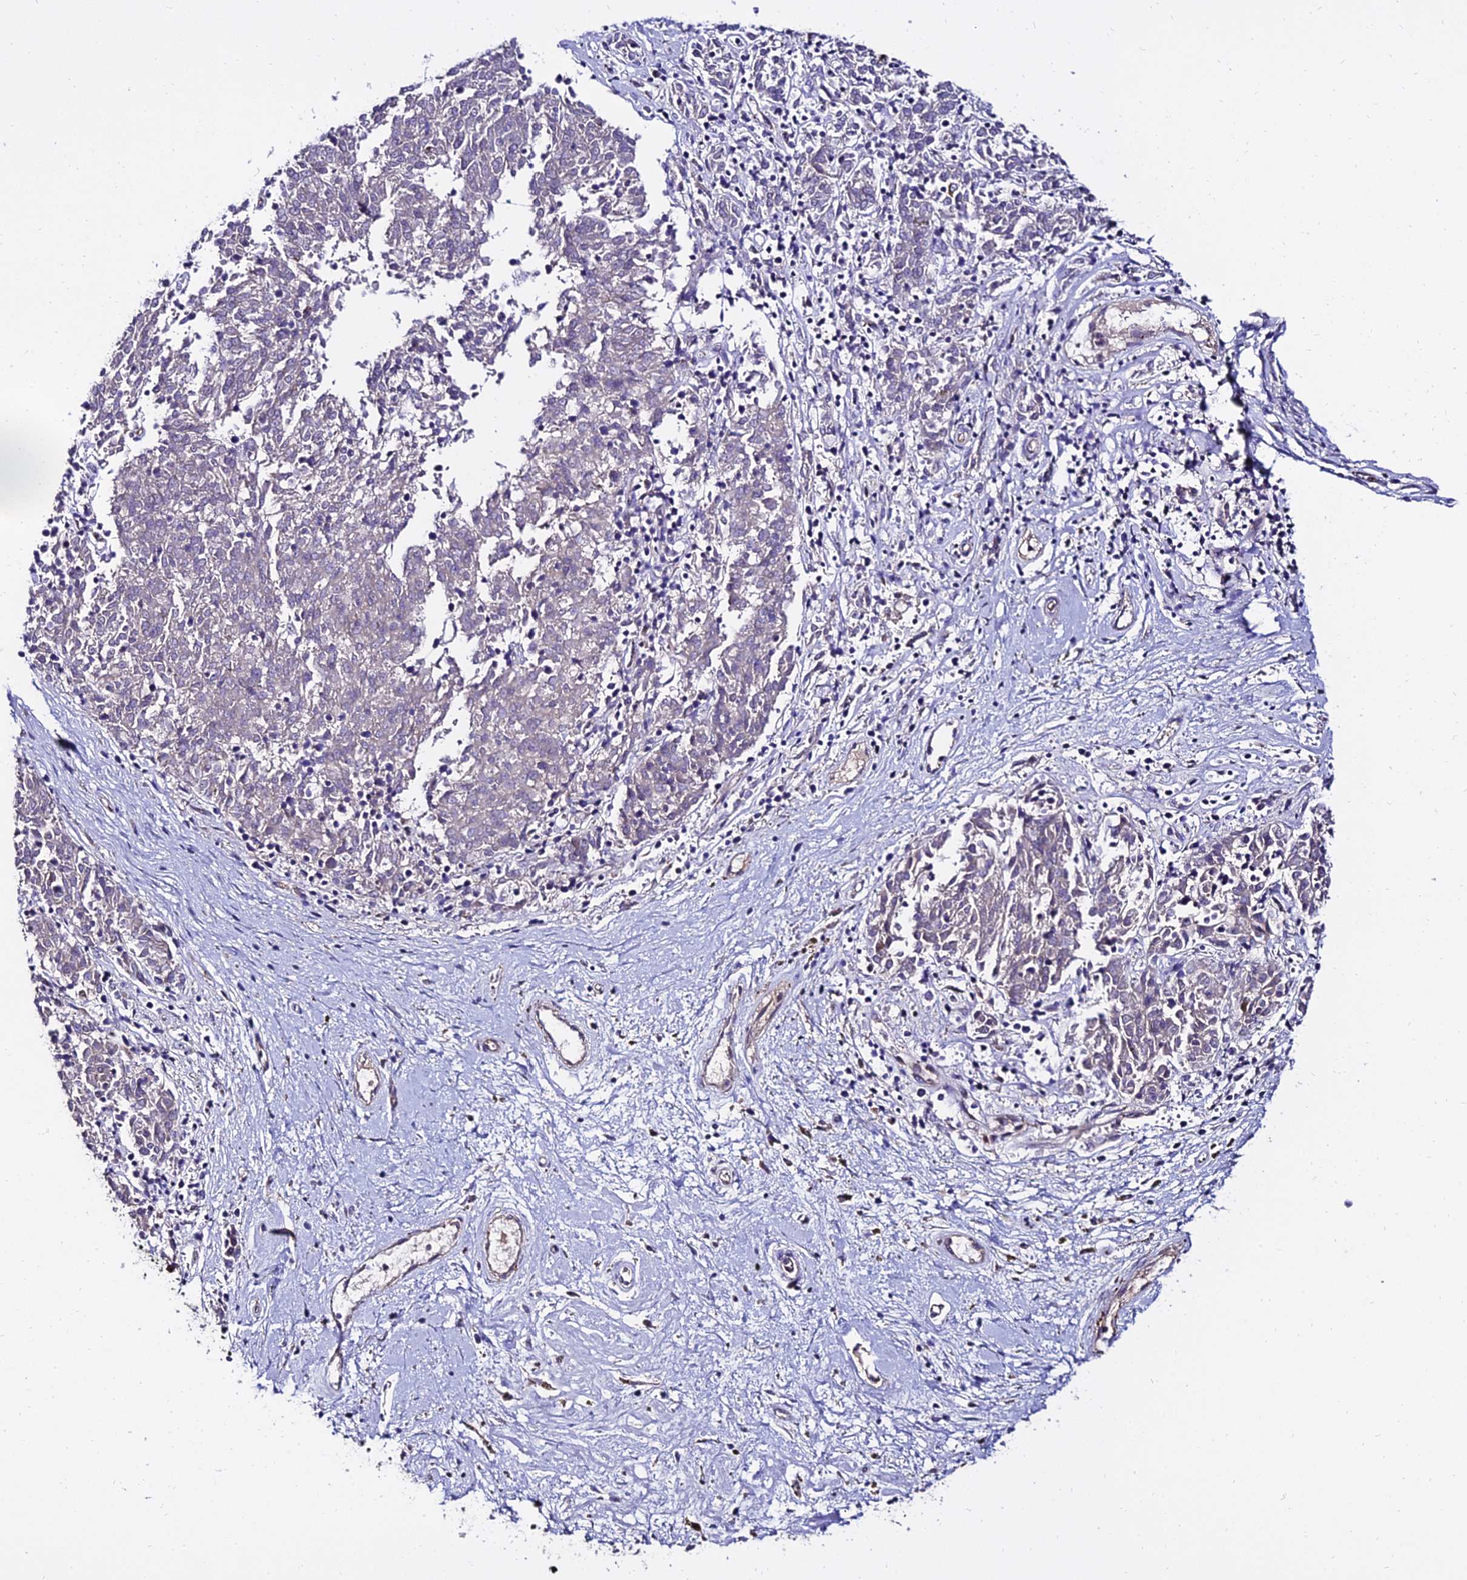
{"staining": {"intensity": "negative", "quantity": "none", "location": "none"}, "tissue": "melanoma", "cell_type": "Tumor cells", "image_type": "cancer", "snomed": [{"axis": "morphology", "description": "Malignant melanoma, NOS"}, {"axis": "topography", "description": "Skin"}], "caption": "Melanoma was stained to show a protein in brown. There is no significant expression in tumor cells. (DAB (3,3'-diaminobenzidine) immunohistochemistry (IHC) with hematoxylin counter stain).", "gene": "ALDH3B2", "patient": {"sex": "female", "age": 72}}